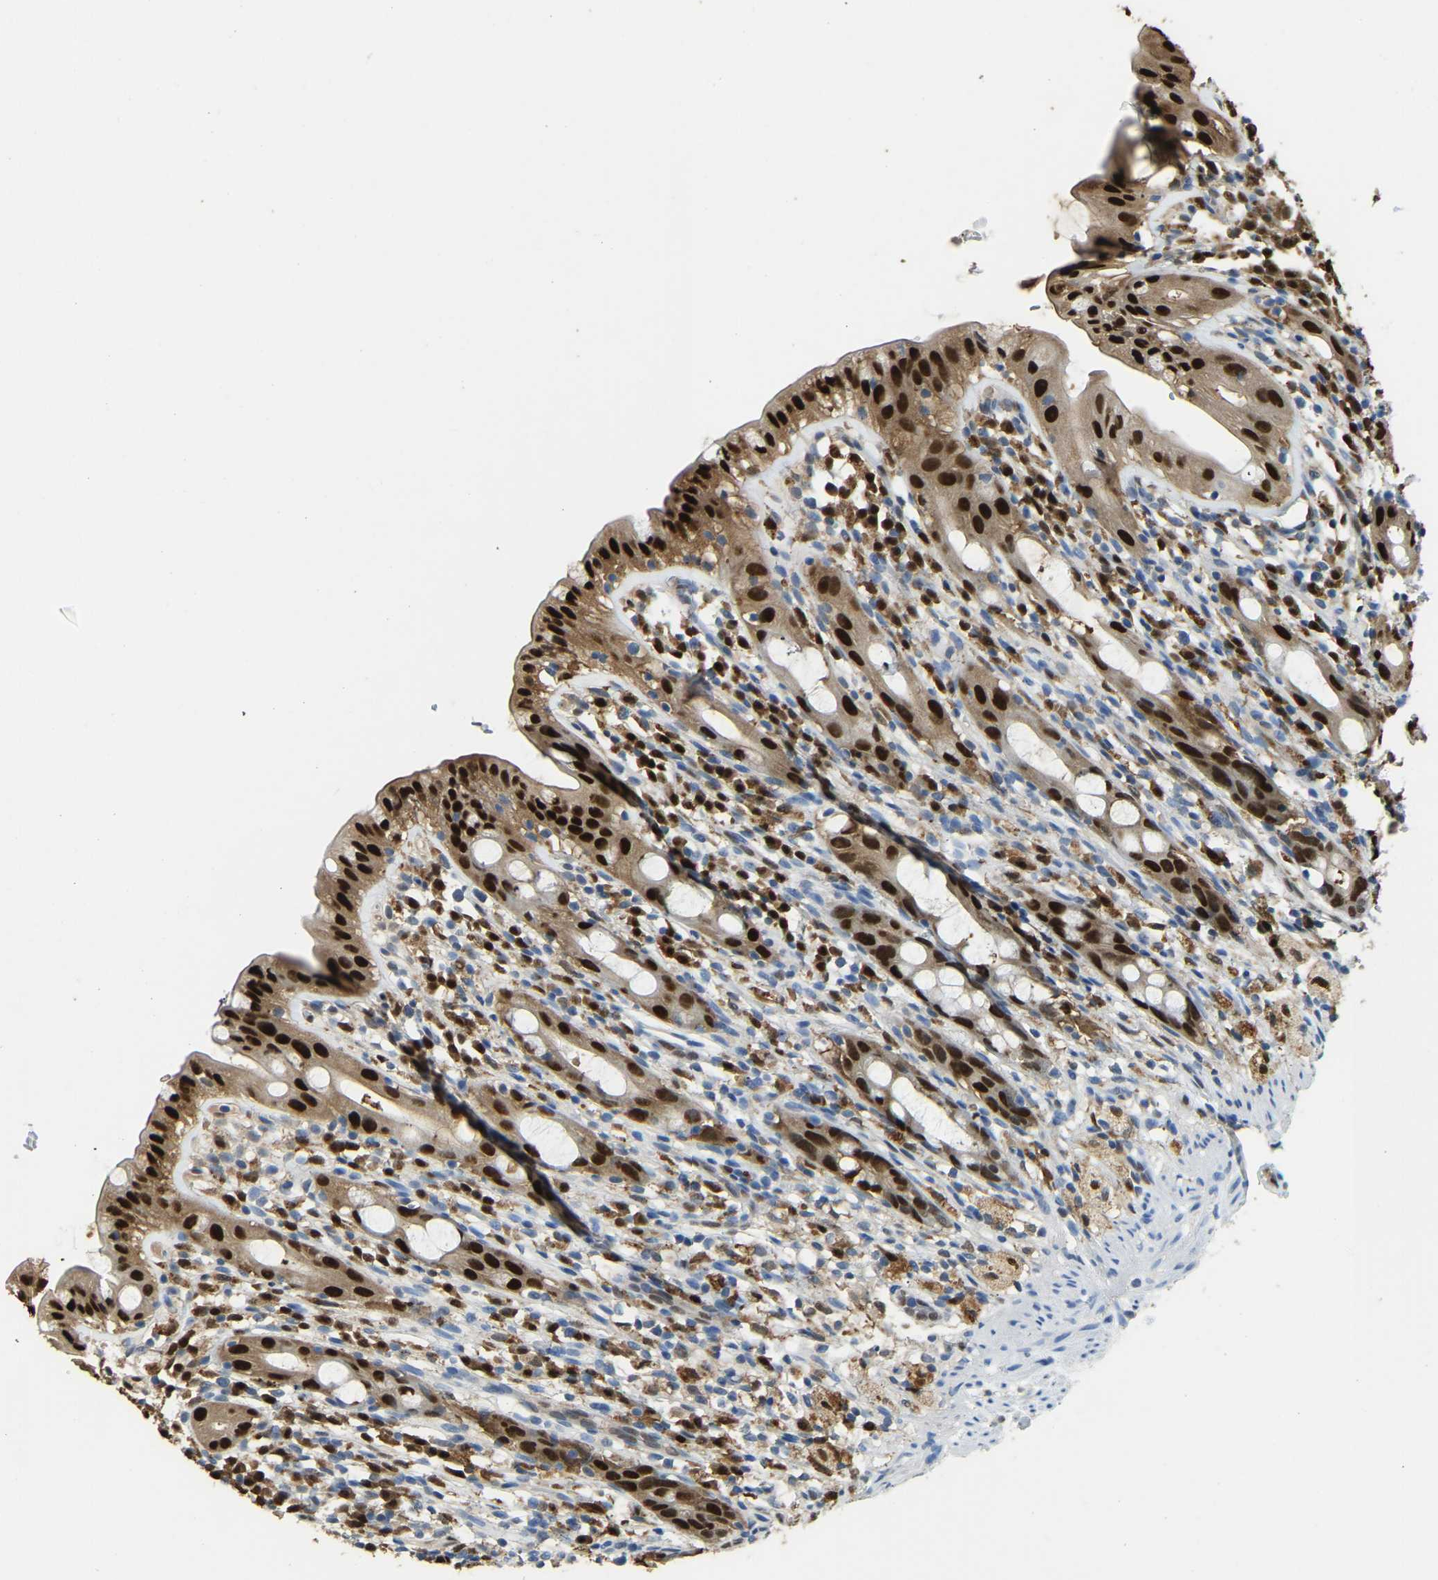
{"staining": {"intensity": "strong", "quantity": ">75%", "location": "cytoplasmic/membranous,nuclear"}, "tissue": "rectum", "cell_type": "Glandular cells", "image_type": "normal", "snomed": [{"axis": "morphology", "description": "Normal tissue, NOS"}, {"axis": "topography", "description": "Rectum"}], "caption": "A high-resolution micrograph shows immunohistochemistry staining of normal rectum, which shows strong cytoplasmic/membranous,nuclear staining in about >75% of glandular cells.", "gene": "NANS", "patient": {"sex": "male", "age": 44}}